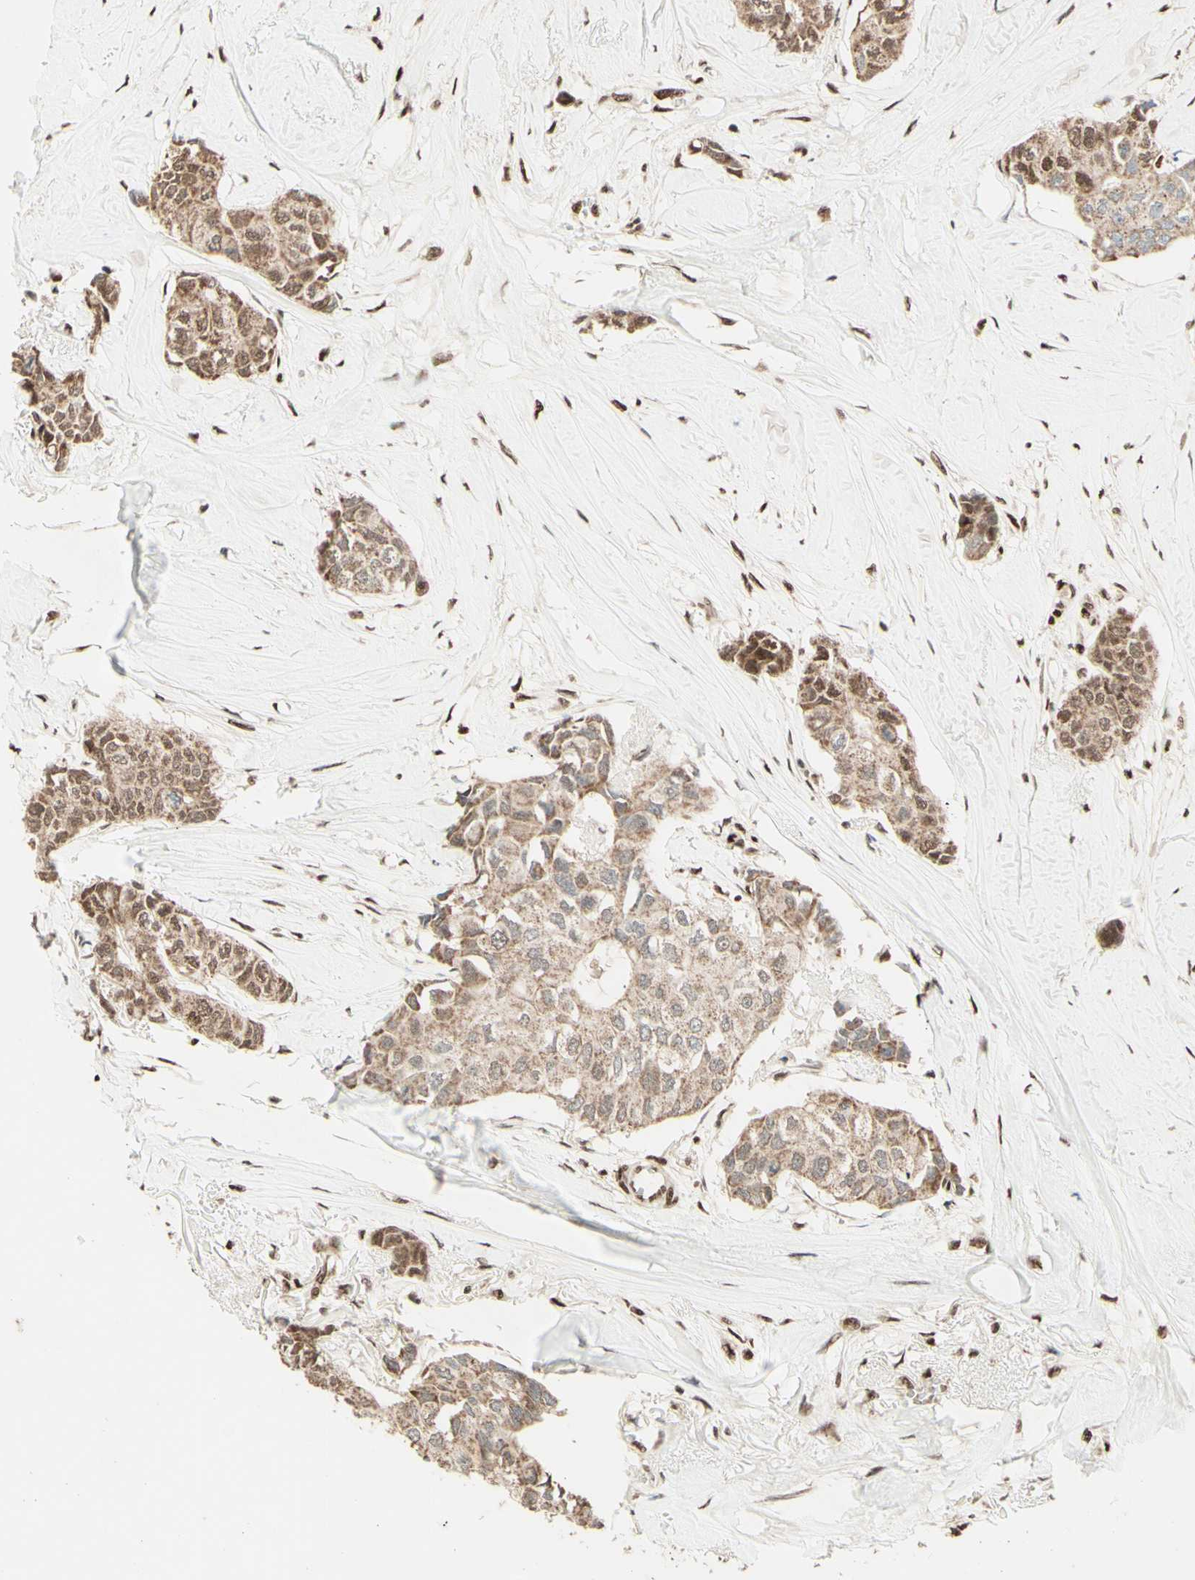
{"staining": {"intensity": "weak", "quantity": ">75%", "location": "cytoplasmic/membranous"}, "tissue": "breast cancer", "cell_type": "Tumor cells", "image_type": "cancer", "snomed": [{"axis": "morphology", "description": "Duct carcinoma"}, {"axis": "topography", "description": "Breast"}], "caption": "Human breast cancer (invasive ductal carcinoma) stained with a protein marker shows weak staining in tumor cells.", "gene": "NR3C1", "patient": {"sex": "female", "age": 80}}